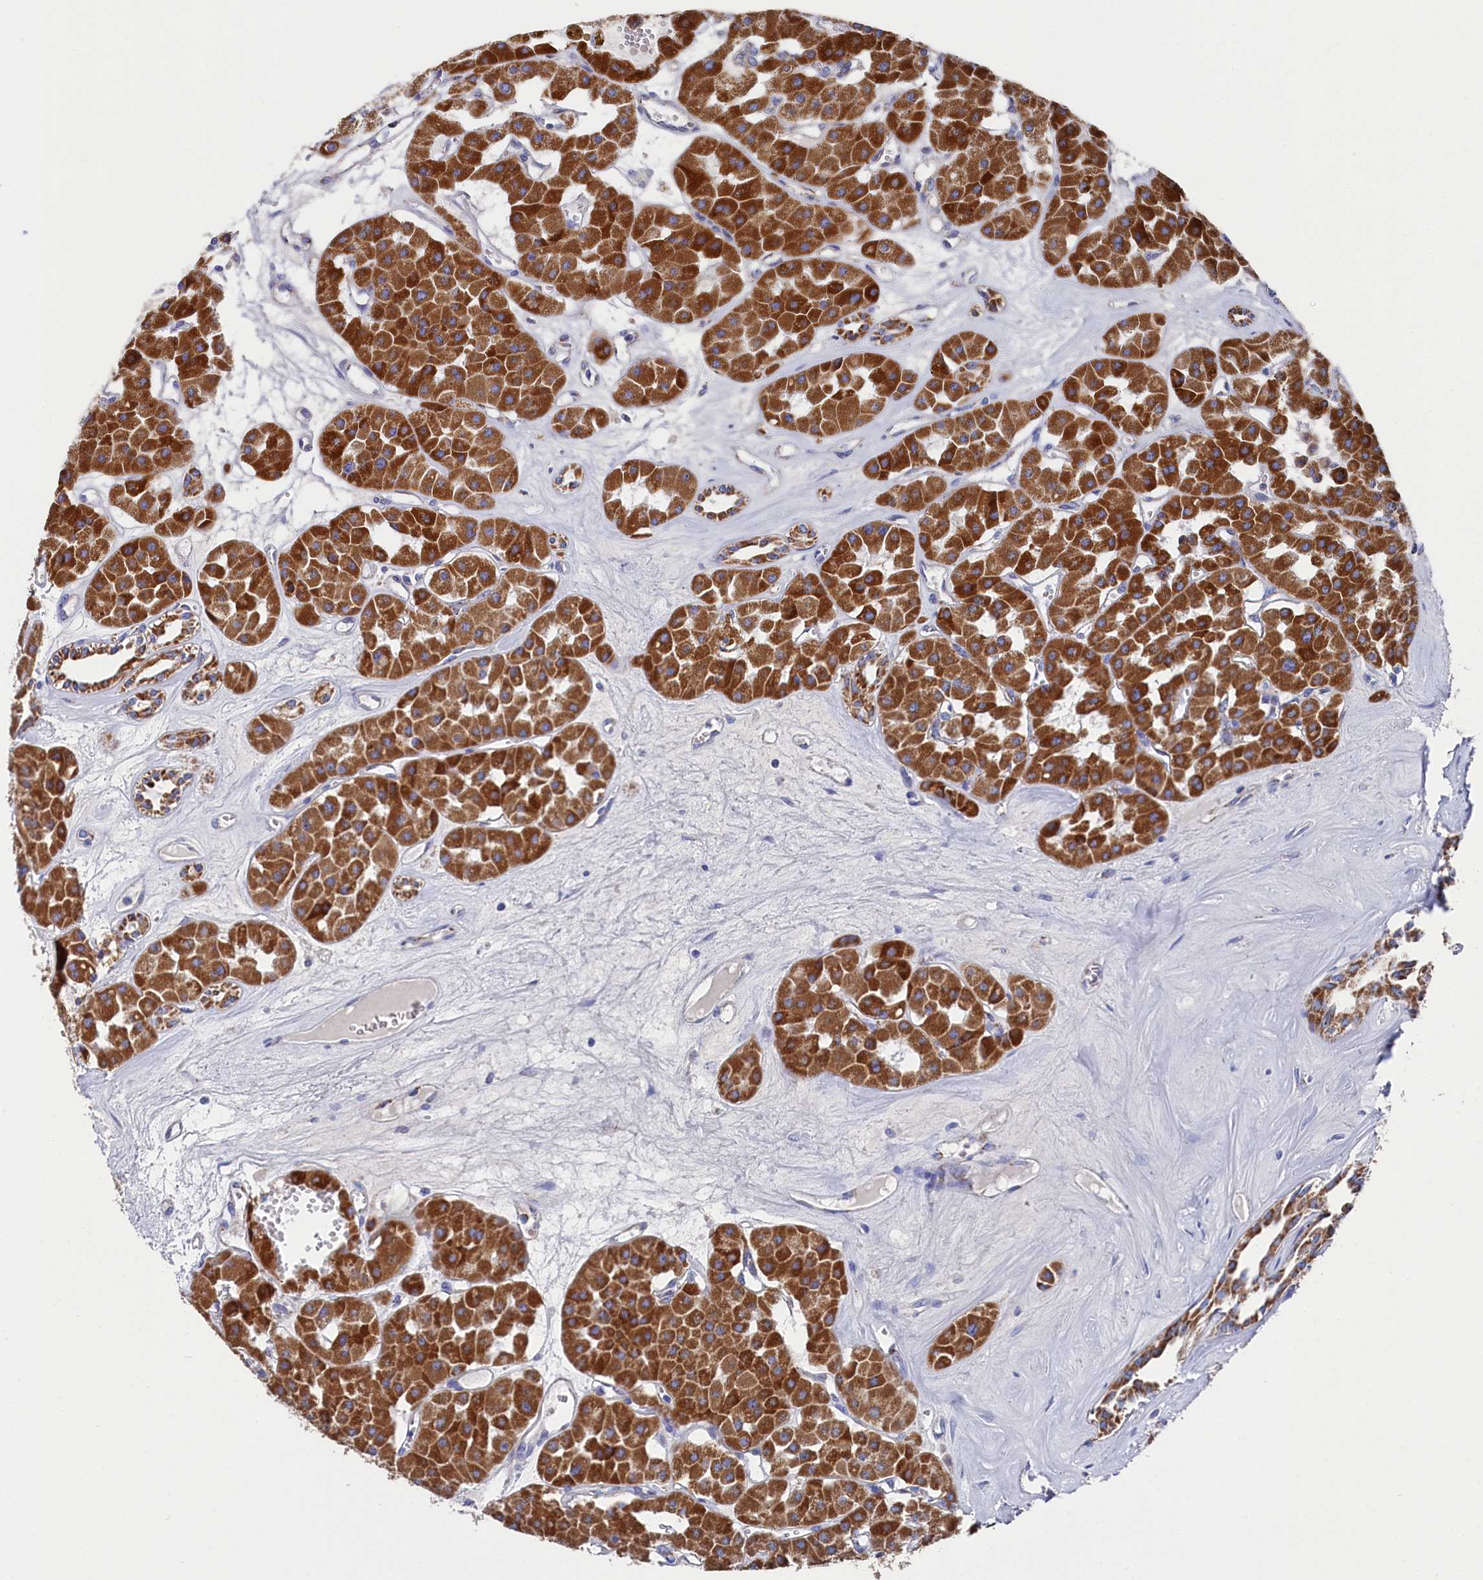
{"staining": {"intensity": "strong", "quantity": ">75%", "location": "cytoplasmic/membranous"}, "tissue": "renal cancer", "cell_type": "Tumor cells", "image_type": "cancer", "snomed": [{"axis": "morphology", "description": "Carcinoma, NOS"}, {"axis": "topography", "description": "Kidney"}], "caption": "Tumor cells display strong cytoplasmic/membranous expression in about >75% of cells in renal carcinoma.", "gene": "MMAB", "patient": {"sex": "female", "age": 75}}